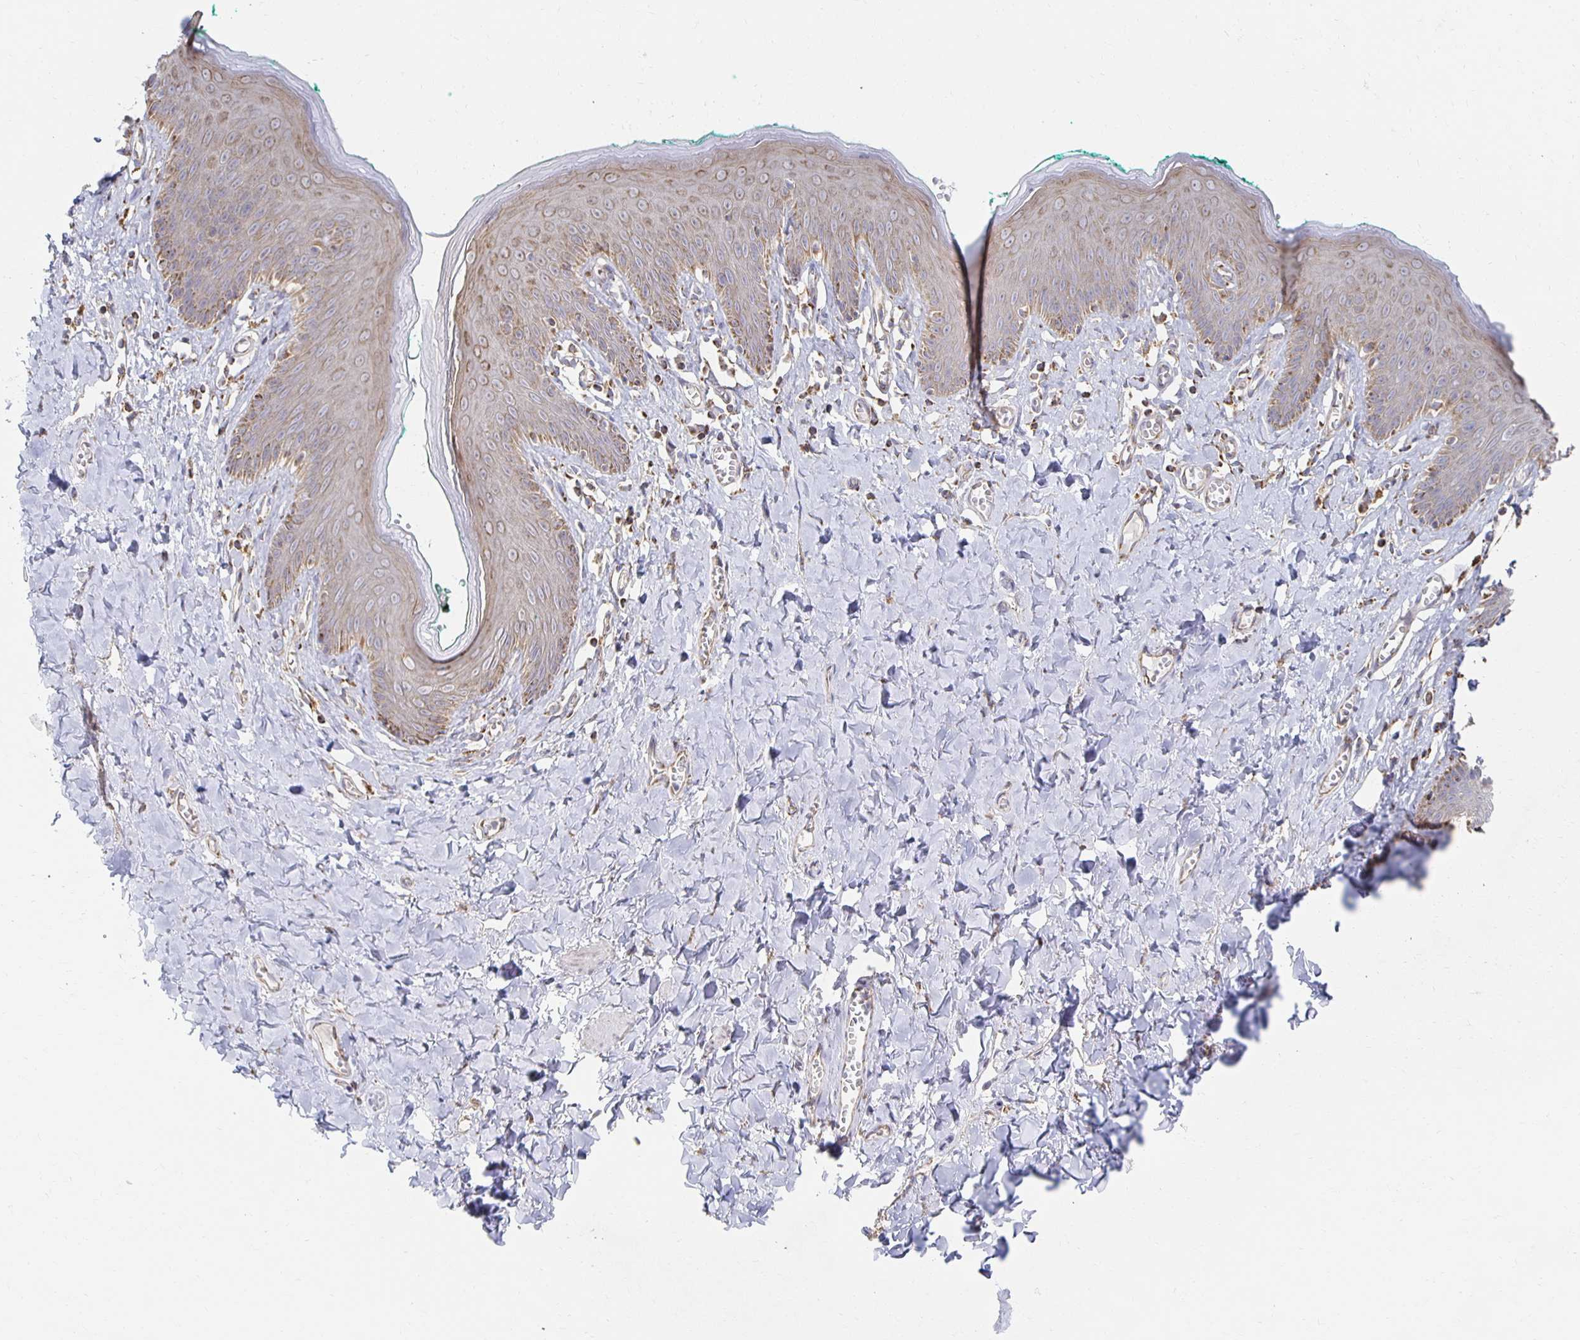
{"staining": {"intensity": "weak", "quantity": "25%-75%", "location": "cytoplasmic/membranous"}, "tissue": "skin", "cell_type": "Epidermal cells", "image_type": "normal", "snomed": [{"axis": "morphology", "description": "Normal tissue, NOS"}, {"axis": "topography", "description": "Vulva"}, {"axis": "topography", "description": "Peripheral nerve tissue"}], "caption": "Weak cytoplasmic/membranous protein staining is seen in about 25%-75% of epidermal cells in skin.", "gene": "NKX2", "patient": {"sex": "female", "age": 66}}